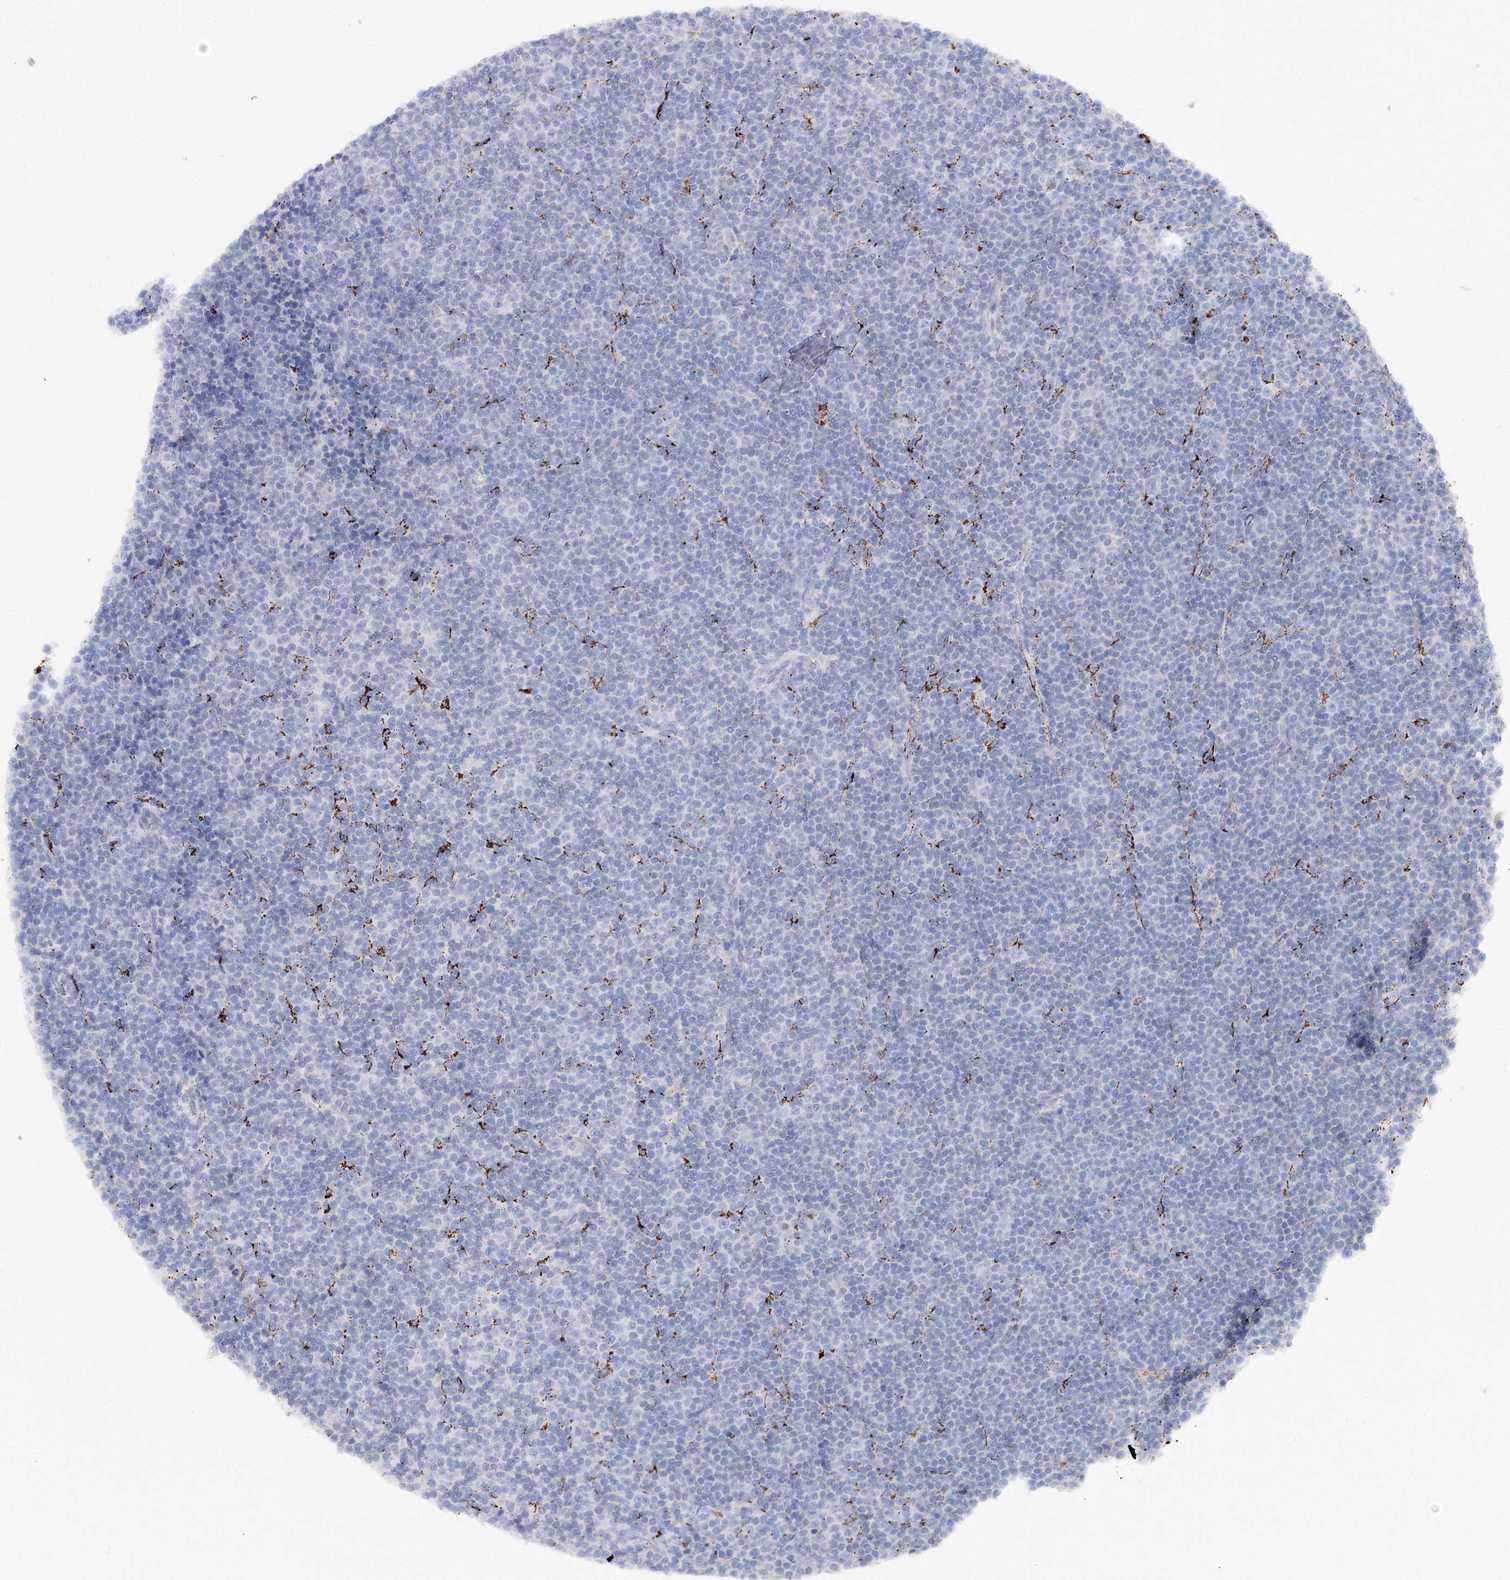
{"staining": {"intensity": "negative", "quantity": "none", "location": "none"}, "tissue": "lymphoma", "cell_type": "Tumor cells", "image_type": "cancer", "snomed": [{"axis": "morphology", "description": "Malignant lymphoma, non-Hodgkin's type, Low grade"}, {"axis": "topography", "description": "Lymph node"}], "caption": "There is no significant staining in tumor cells of low-grade malignant lymphoma, non-Hodgkin's type. (DAB immunohistochemistry (IHC) visualized using brightfield microscopy, high magnification).", "gene": "MERTK", "patient": {"sex": "female", "age": 67}}